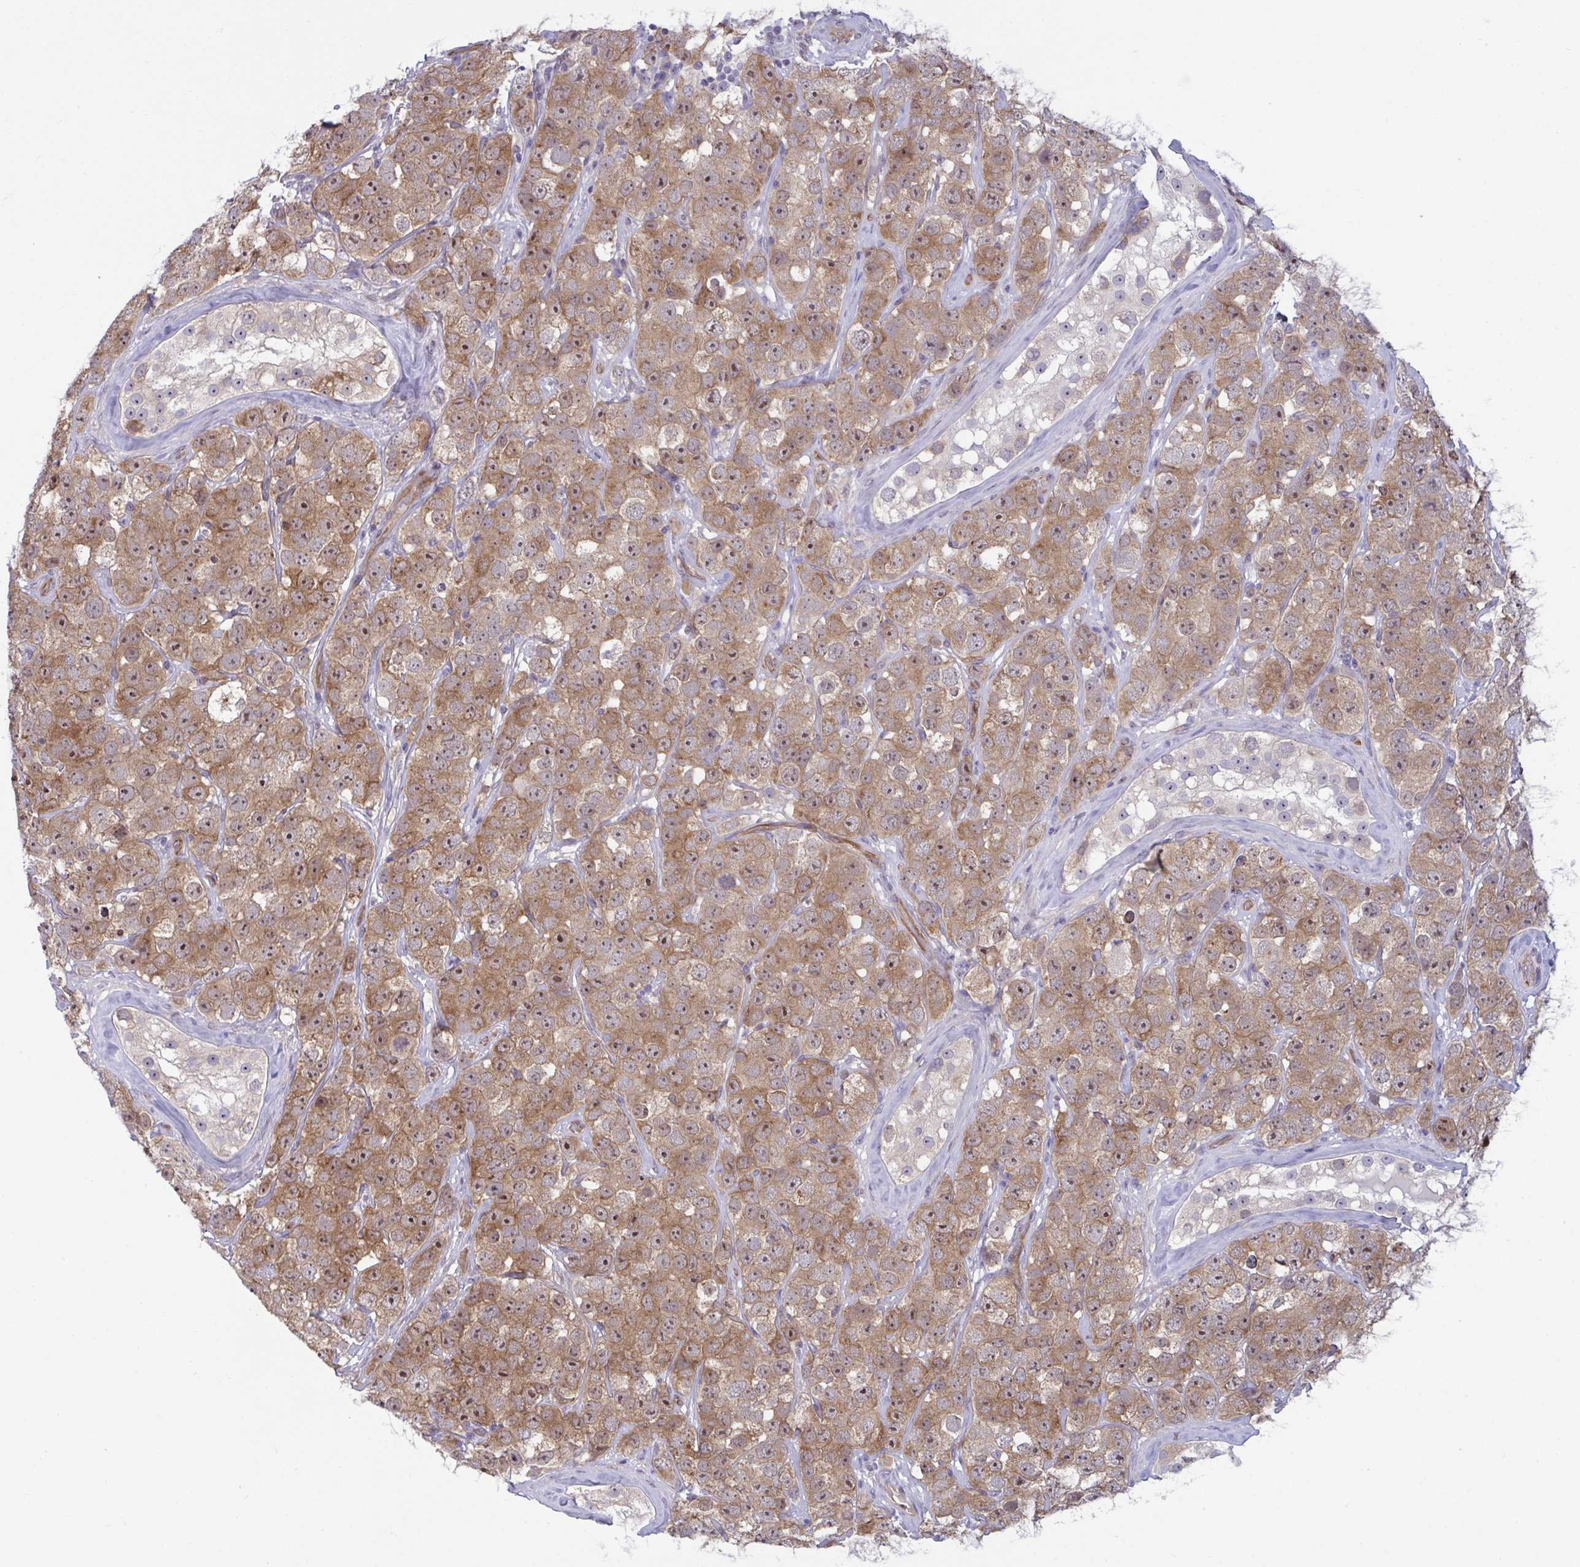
{"staining": {"intensity": "moderate", "quantity": ">75%", "location": "cytoplasmic/membranous,nuclear"}, "tissue": "testis cancer", "cell_type": "Tumor cells", "image_type": "cancer", "snomed": [{"axis": "morphology", "description": "Seminoma, NOS"}, {"axis": "topography", "description": "Testis"}], "caption": "This image demonstrates immunohistochemistry (IHC) staining of human seminoma (testis), with medium moderate cytoplasmic/membranous and nuclear positivity in approximately >75% of tumor cells.", "gene": "PRRT4", "patient": {"sex": "male", "age": 28}}